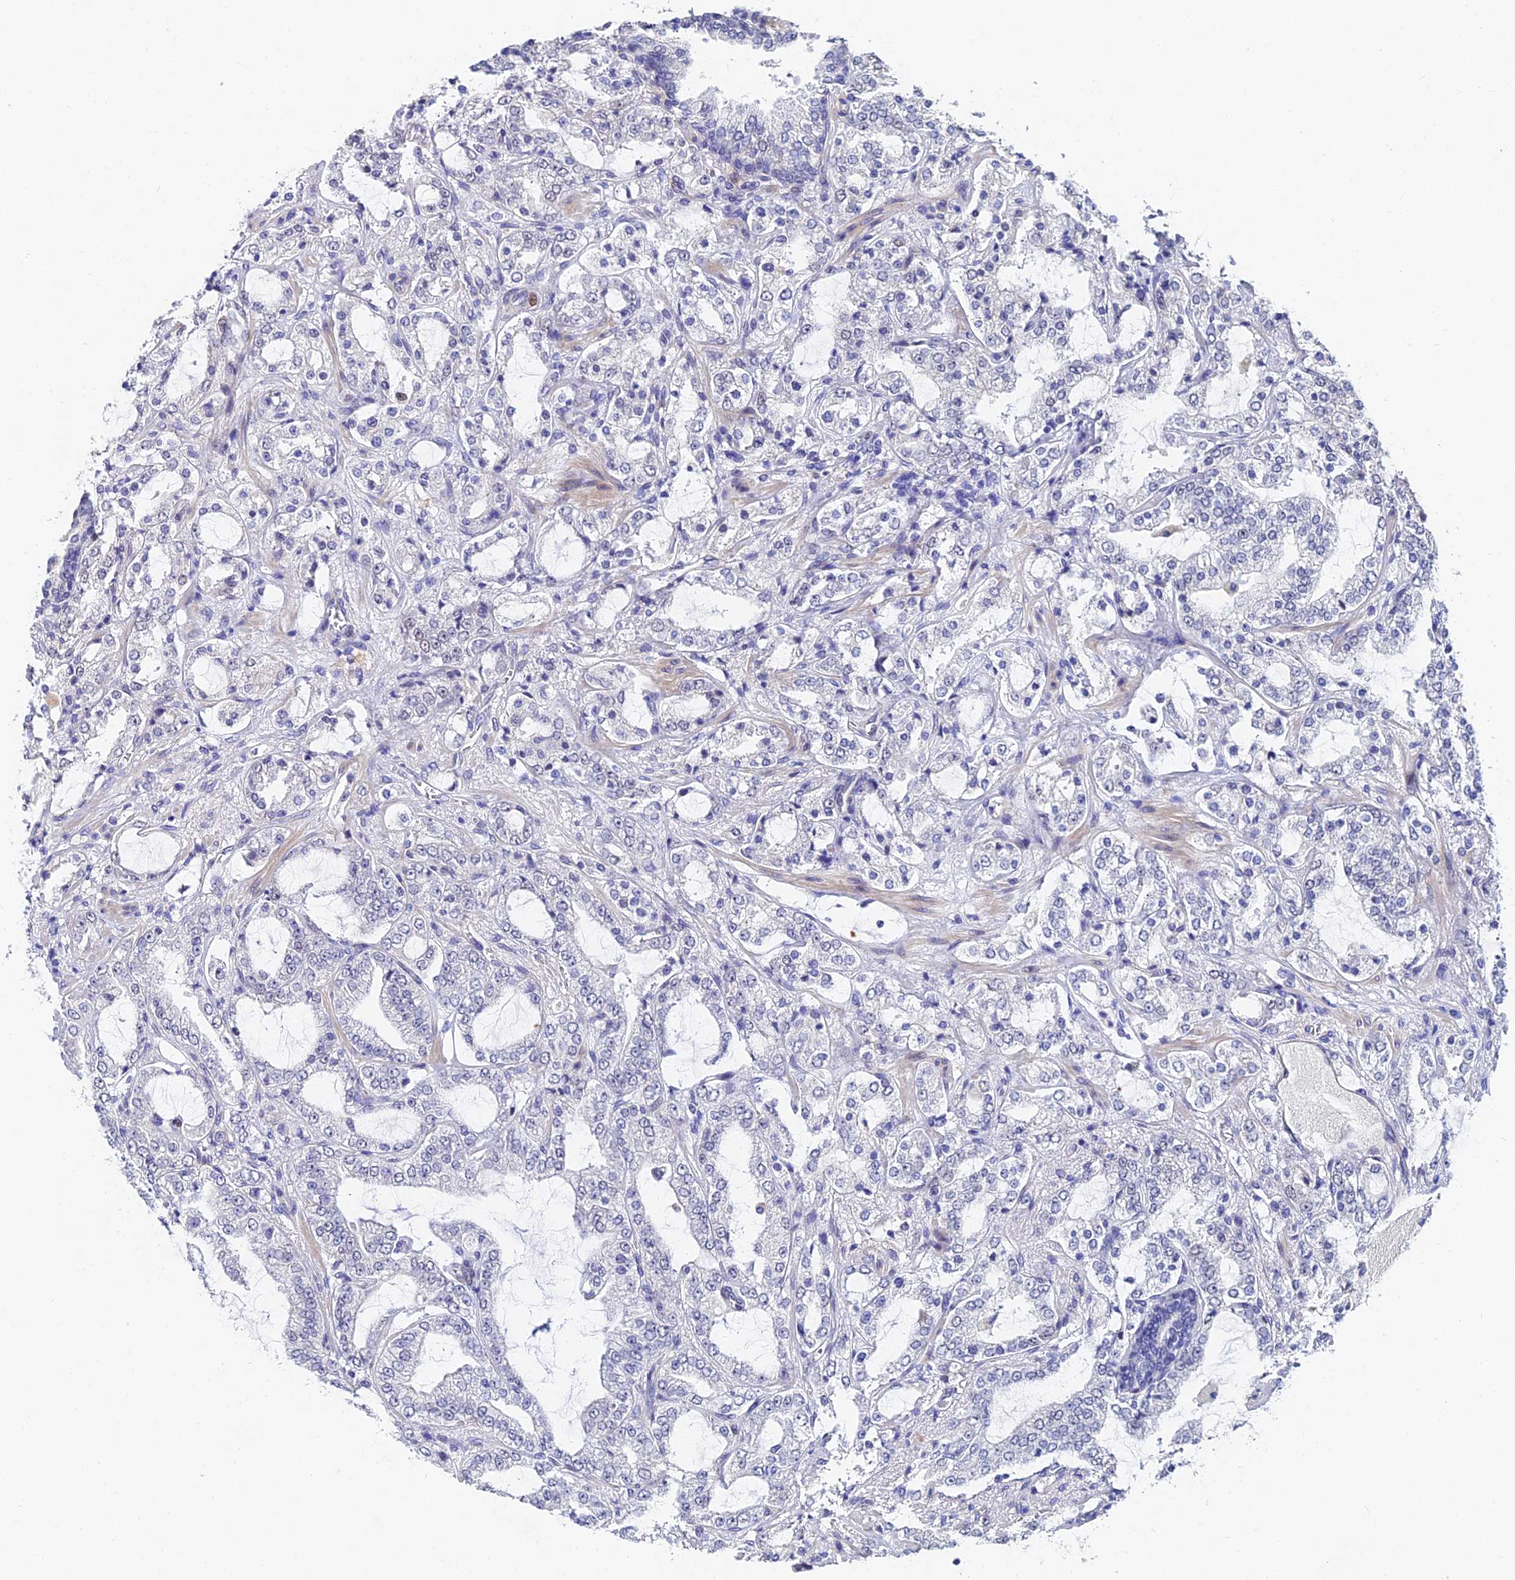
{"staining": {"intensity": "negative", "quantity": "none", "location": "none"}, "tissue": "prostate cancer", "cell_type": "Tumor cells", "image_type": "cancer", "snomed": [{"axis": "morphology", "description": "Adenocarcinoma, High grade"}, {"axis": "topography", "description": "Prostate"}], "caption": "High magnification brightfield microscopy of high-grade adenocarcinoma (prostate) stained with DAB (brown) and counterstained with hematoxylin (blue): tumor cells show no significant positivity.", "gene": "TRIM24", "patient": {"sex": "male", "age": 64}}